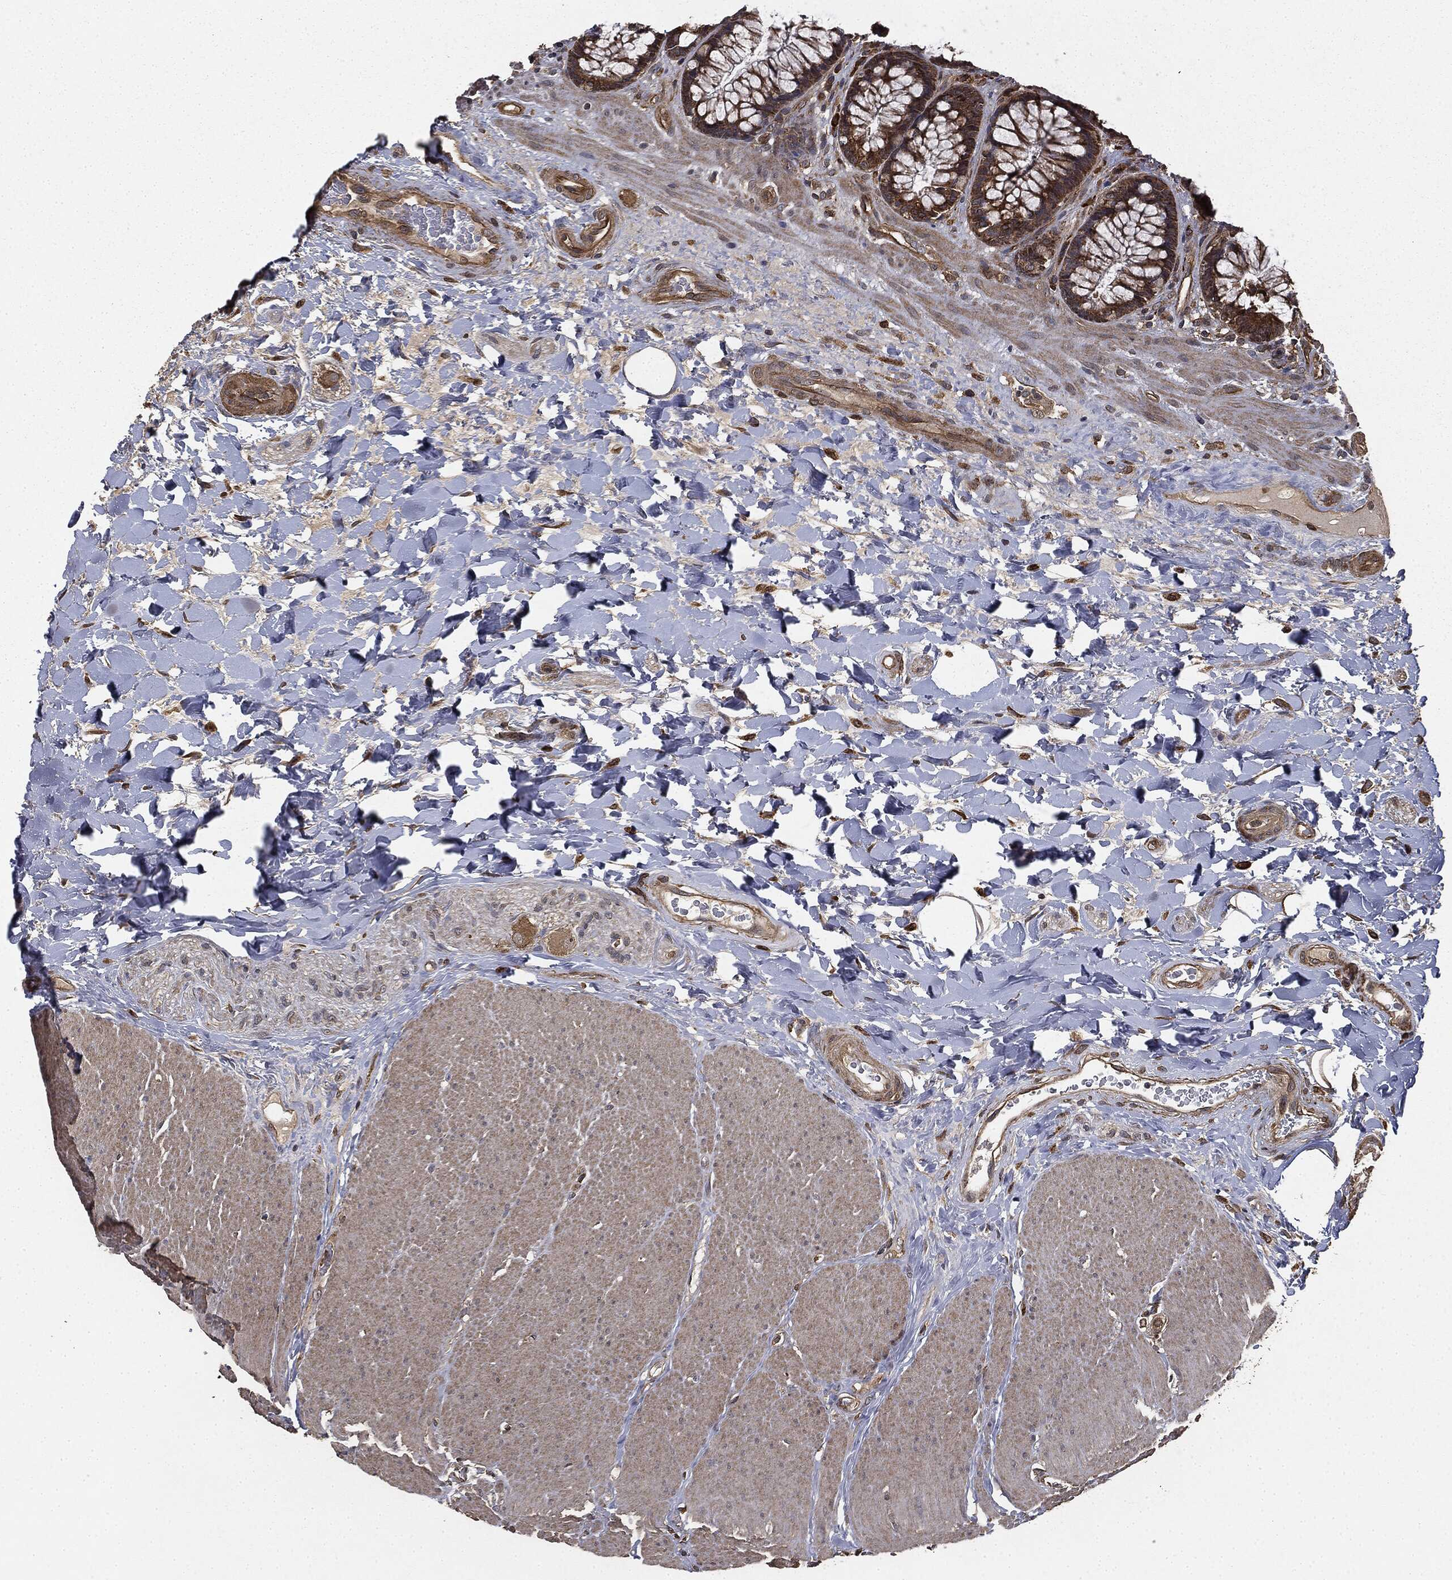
{"staining": {"intensity": "moderate", "quantity": "25%-75%", "location": "cytoplasmic/membranous"}, "tissue": "rectum", "cell_type": "Glandular cells", "image_type": "normal", "snomed": [{"axis": "morphology", "description": "Normal tissue, NOS"}, {"axis": "topography", "description": "Rectum"}], "caption": "Normal rectum was stained to show a protein in brown. There is medium levels of moderate cytoplasmic/membranous expression in approximately 25%-75% of glandular cells.", "gene": "MIER2", "patient": {"sex": "female", "age": 58}}